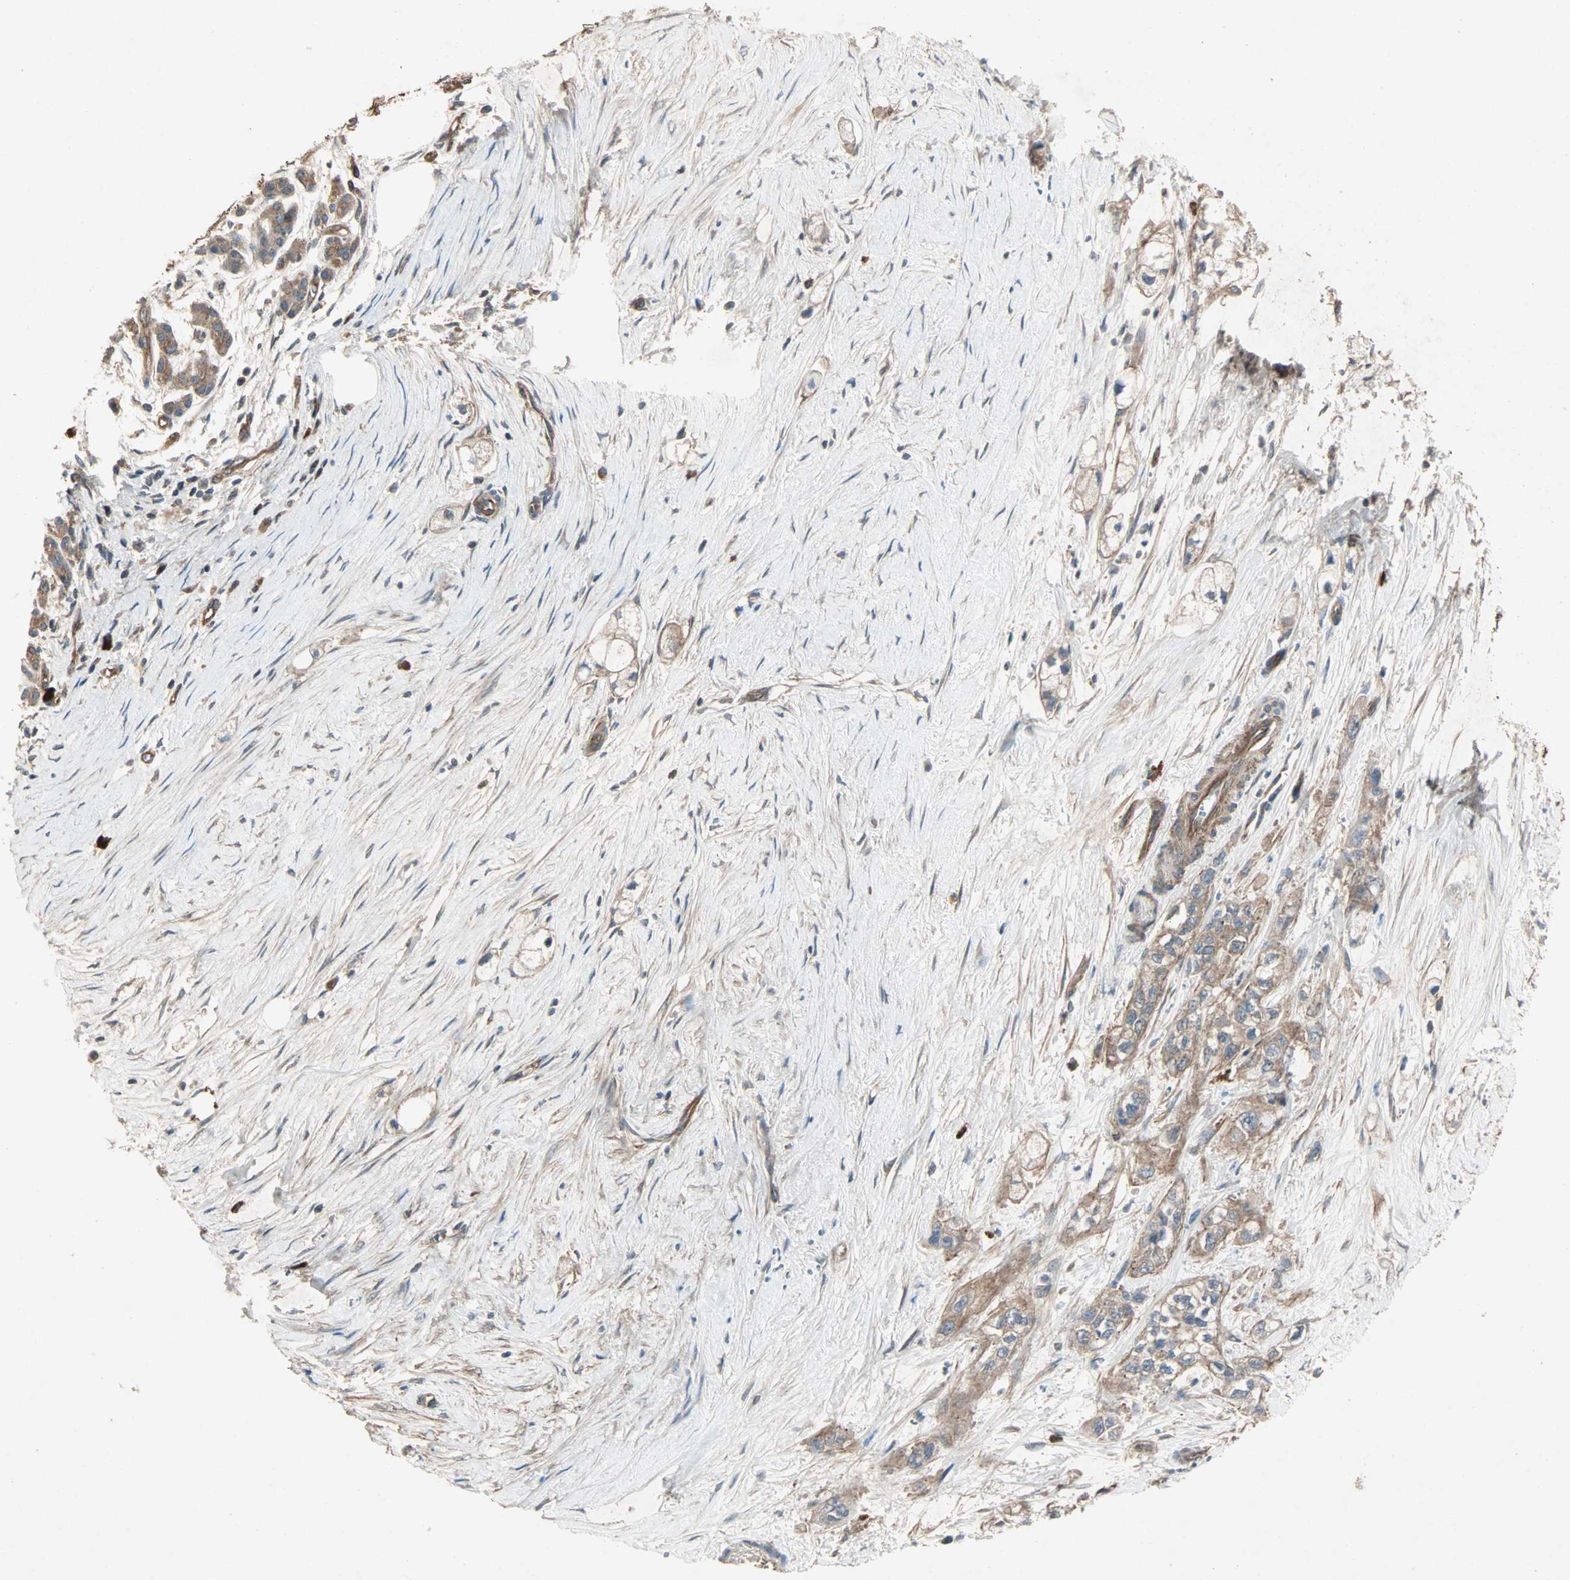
{"staining": {"intensity": "moderate", "quantity": ">75%", "location": "cytoplasmic/membranous"}, "tissue": "pancreatic cancer", "cell_type": "Tumor cells", "image_type": "cancer", "snomed": [{"axis": "morphology", "description": "Adenocarcinoma, NOS"}, {"axis": "topography", "description": "Pancreas"}], "caption": "Immunohistochemistry (IHC) histopathology image of human pancreatic adenocarcinoma stained for a protein (brown), which shows medium levels of moderate cytoplasmic/membranous expression in approximately >75% of tumor cells.", "gene": "GCK", "patient": {"sex": "male", "age": 74}}